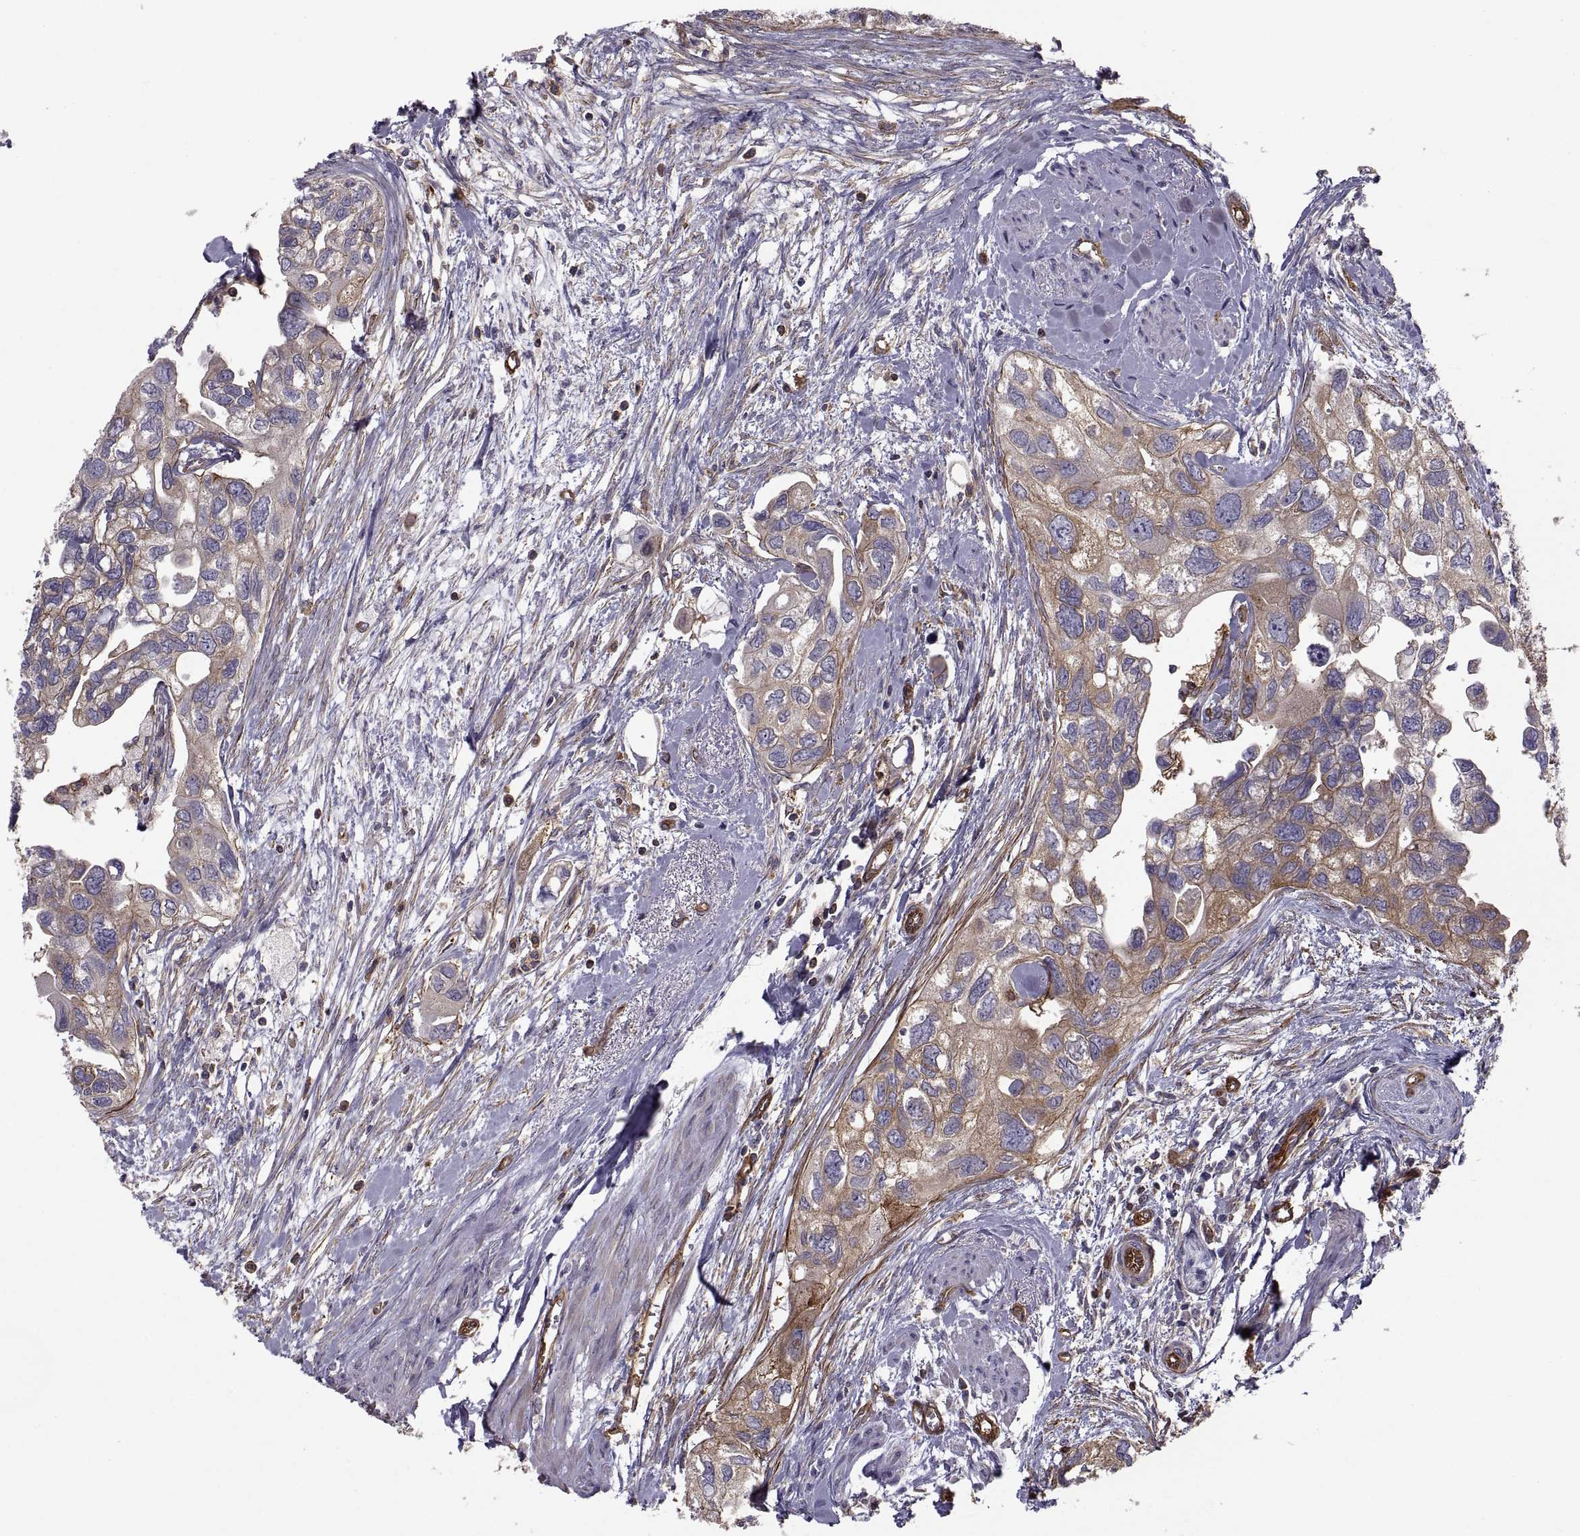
{"staining": {"intensity": "moderate", "quantity": ">75%", "location": "cytoplasmic/membranous"}, "tissue": "urothelial cancer", "cell_type": "Tumor cells", "image_type": "cancer", "snomed": [{"axis": "morphology", "description": "Urothelial carcinoma, High grade"}, {"axis": "topography", "description": "Urinary bladder"}], "caption": "Immunohistochemistry (IHC) staining of urothelial cancer, which displays medium levels of moderate cytoplasmic/membranous positivity in about >75% of tumor cells indicating moderate cytoplasmic/membranous protein positivity. The staining was performed using DAB (brown) for protein detection and nuclei were counterstained in hematoxylin (blue).", "gene": "MYH9", "patient": {"sex": "male", "age": 59}}